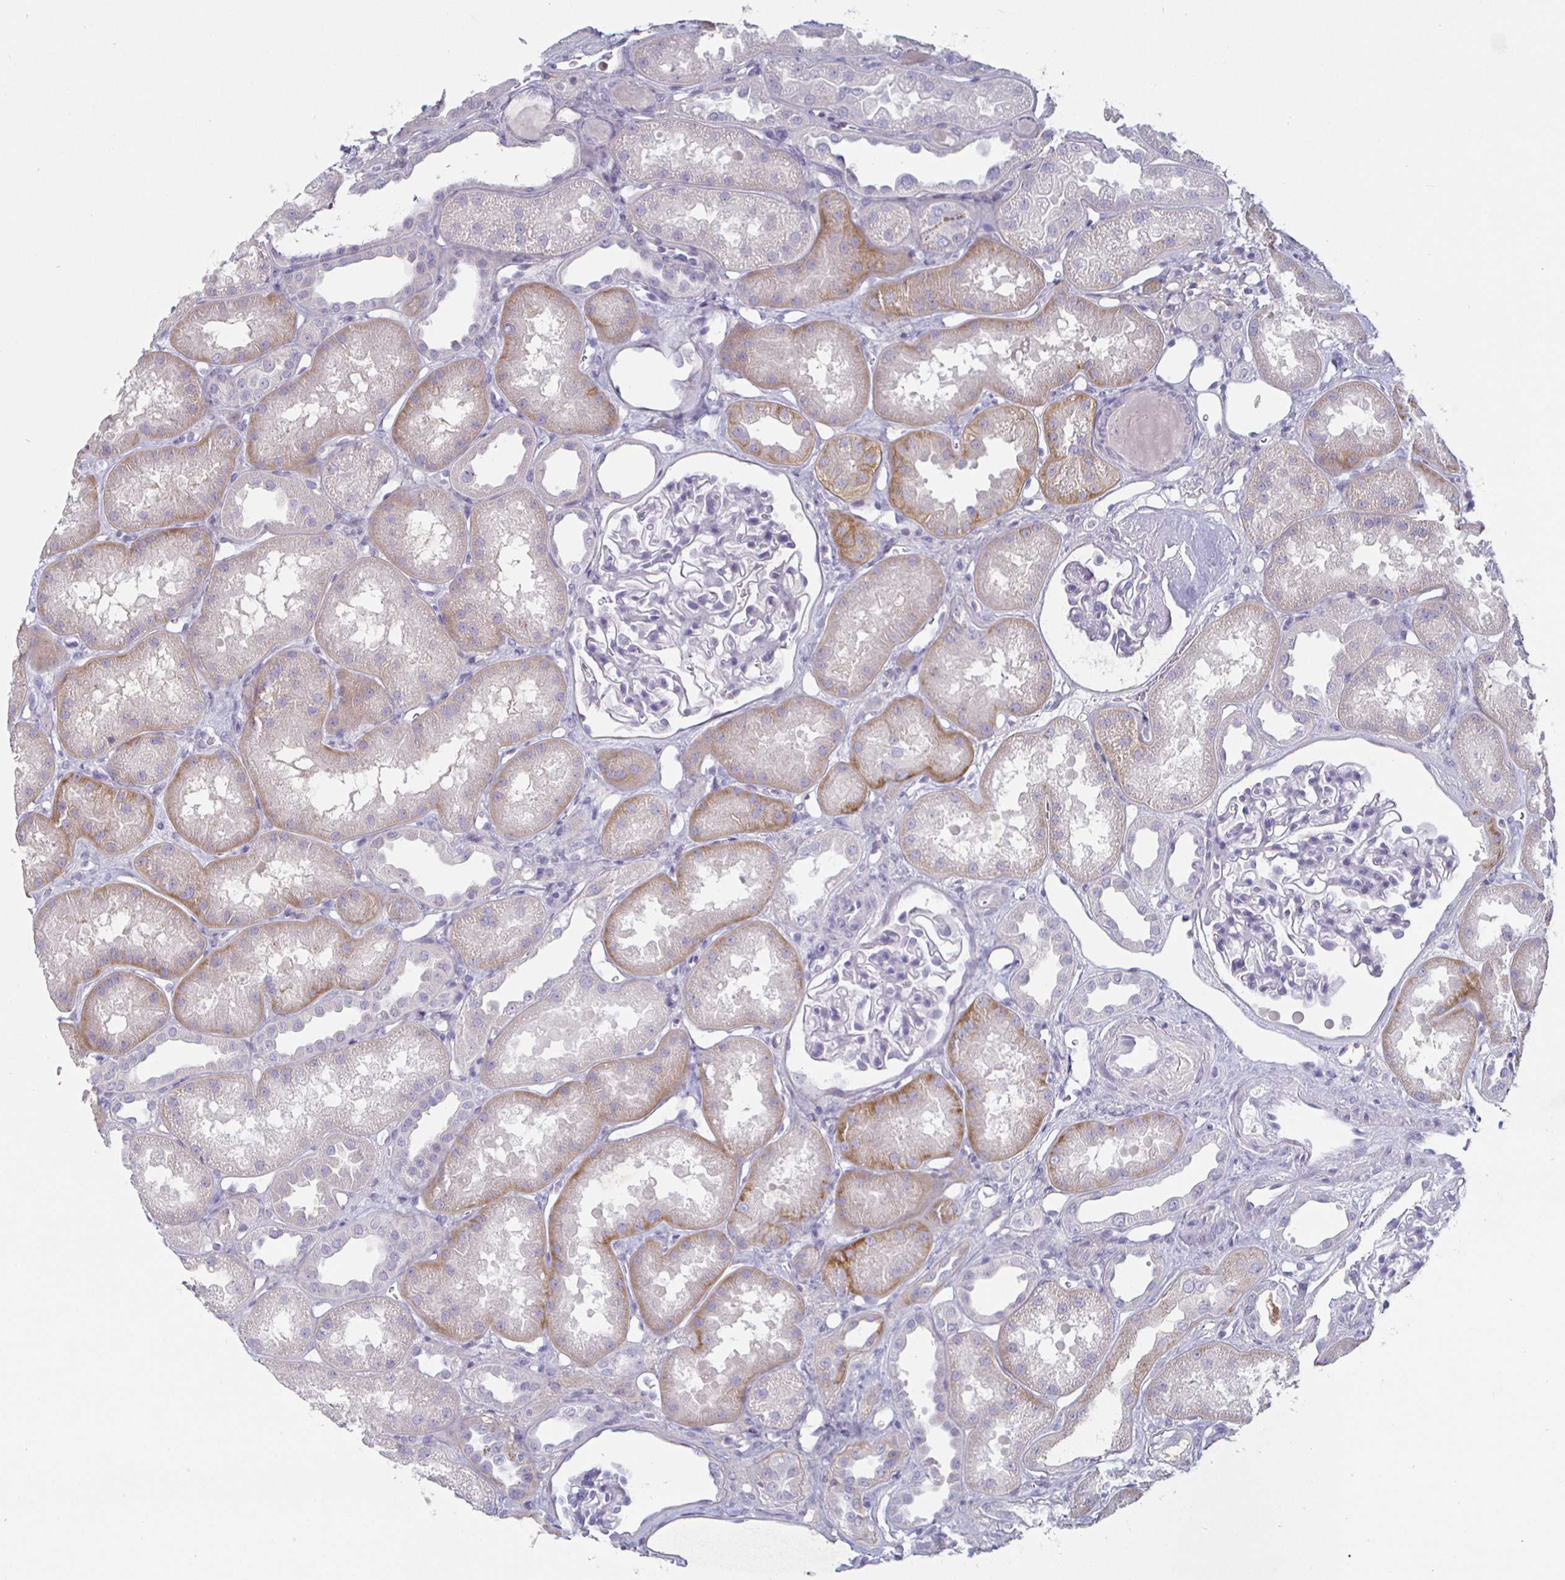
{"staining": {"intensity": "negative", "quantity": "none", "location": "none"}, "tissue": "kidney", "cell_type": "Cells in glomeruli", "image_type": "normal", "snomed": [{"axis": "morphology", "description": "Normal tissue, NOS"}, {"axis": "topography", "description": "Kidney"}], "caption": "This is a image of immunohistochemistry (IHC) staining of normal kidney, which shows no positivity in cells in glomeruli.", "gene": "ENPP1", "patient": {"sex": "male", "age": 61}}